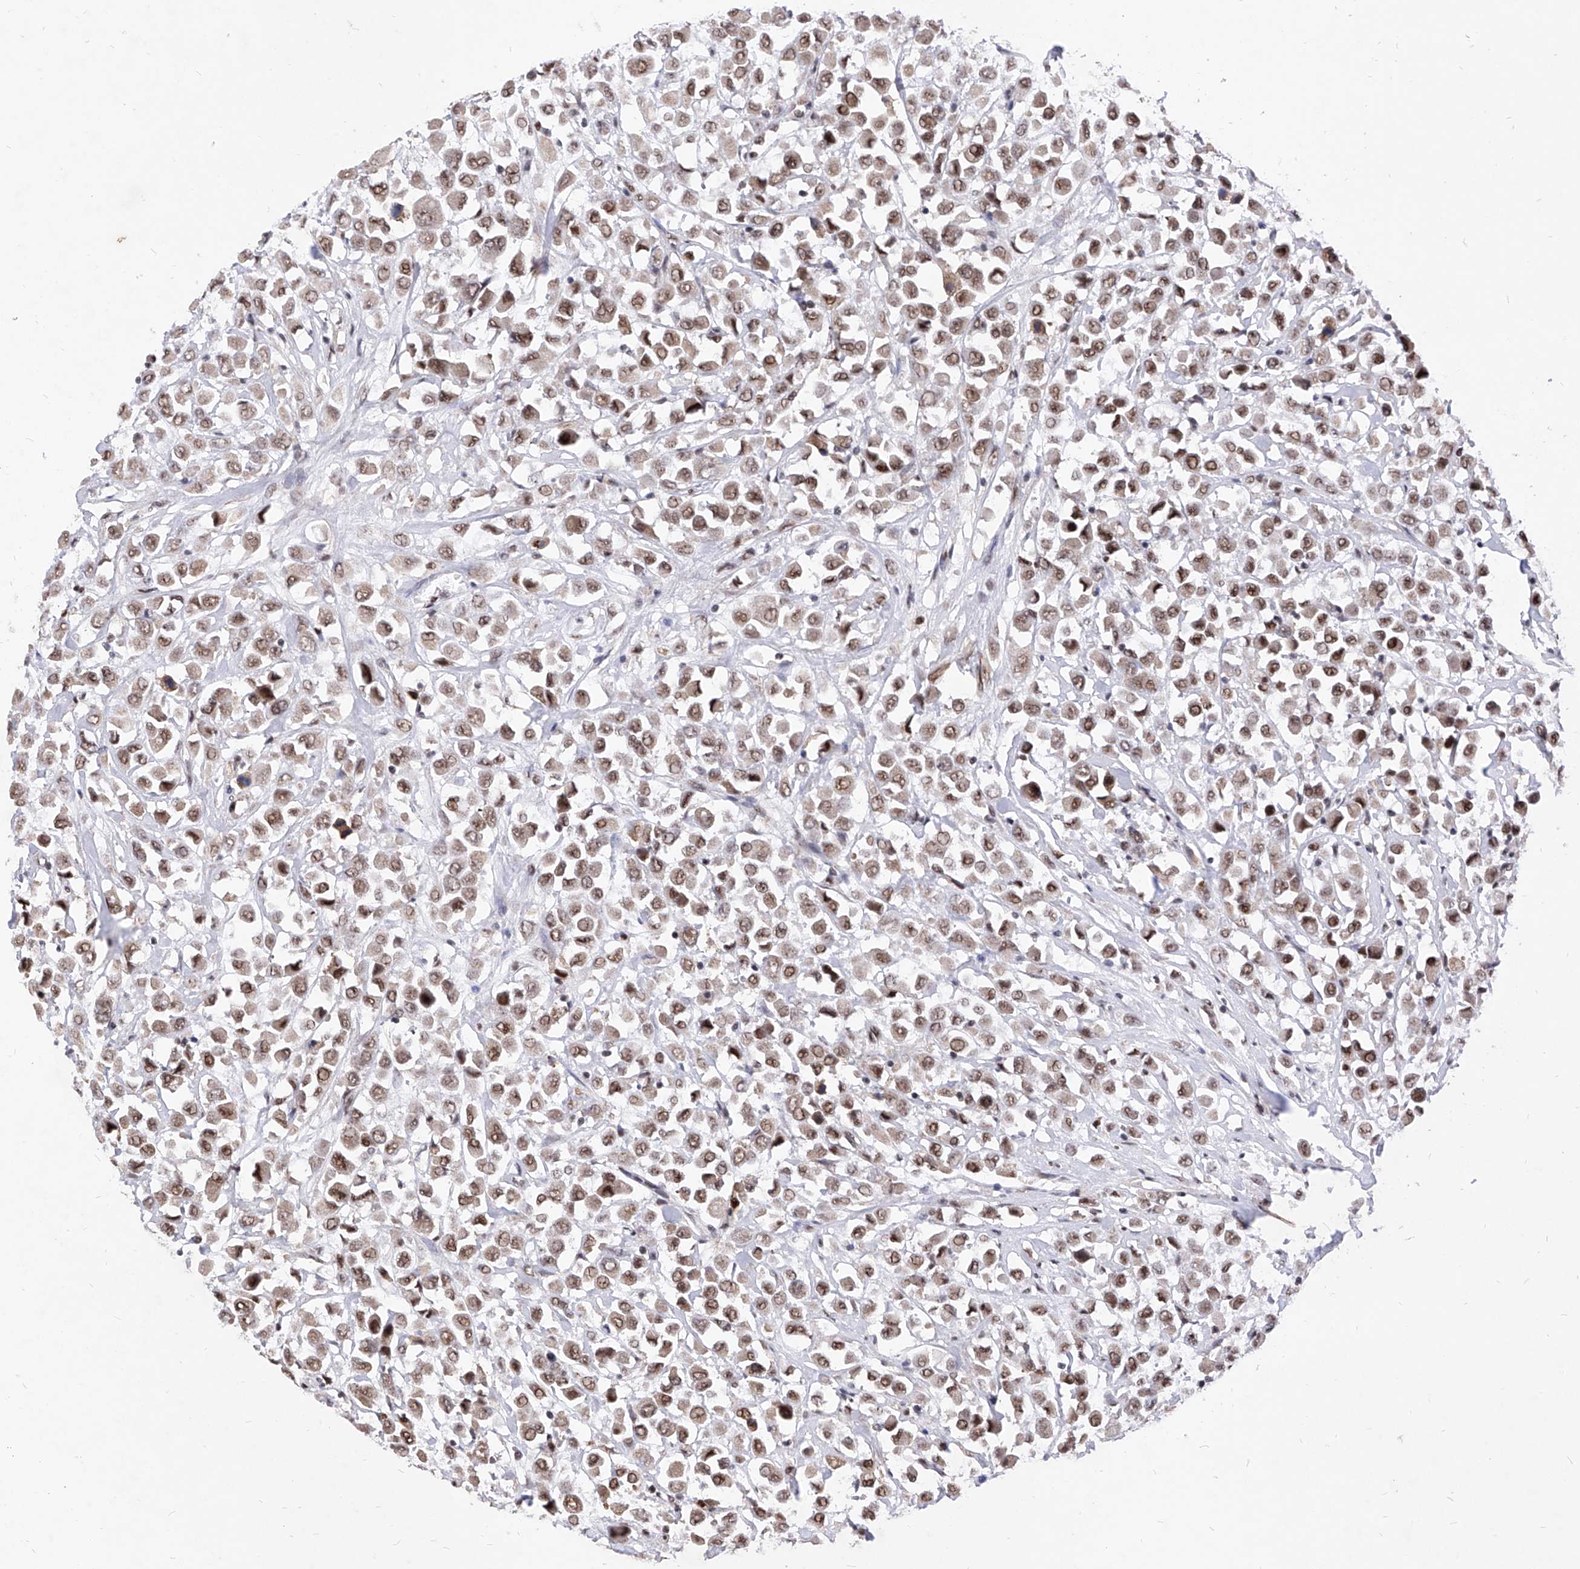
{"staining": {"intensity": "moderate", "quantity": ">75%", "location": "nuclear"}, "tissue": "breast cancer", "cell_type": "Tumor cells", "image_type": "cancer", "snomed": [{"axis": "morphology", "description": "Duct carcinoma"}, {"axis": "topography", "description": "Breast"}], "caption": "Breast cancer (infiltrating ductal carcinoma) stained with DAB immunohistochemistry (IHC) demonstrates medium levels of moderate nuclear staining in about >75% of tumor cells. The staining was performed using DAB (3,3'-diaminobenzidine), with brown indicating positive protein expression. Nuclei are stained blue with hematoxylin.", "gene": "PHF5A", "patient": {"sex": "female", "age": 61}}